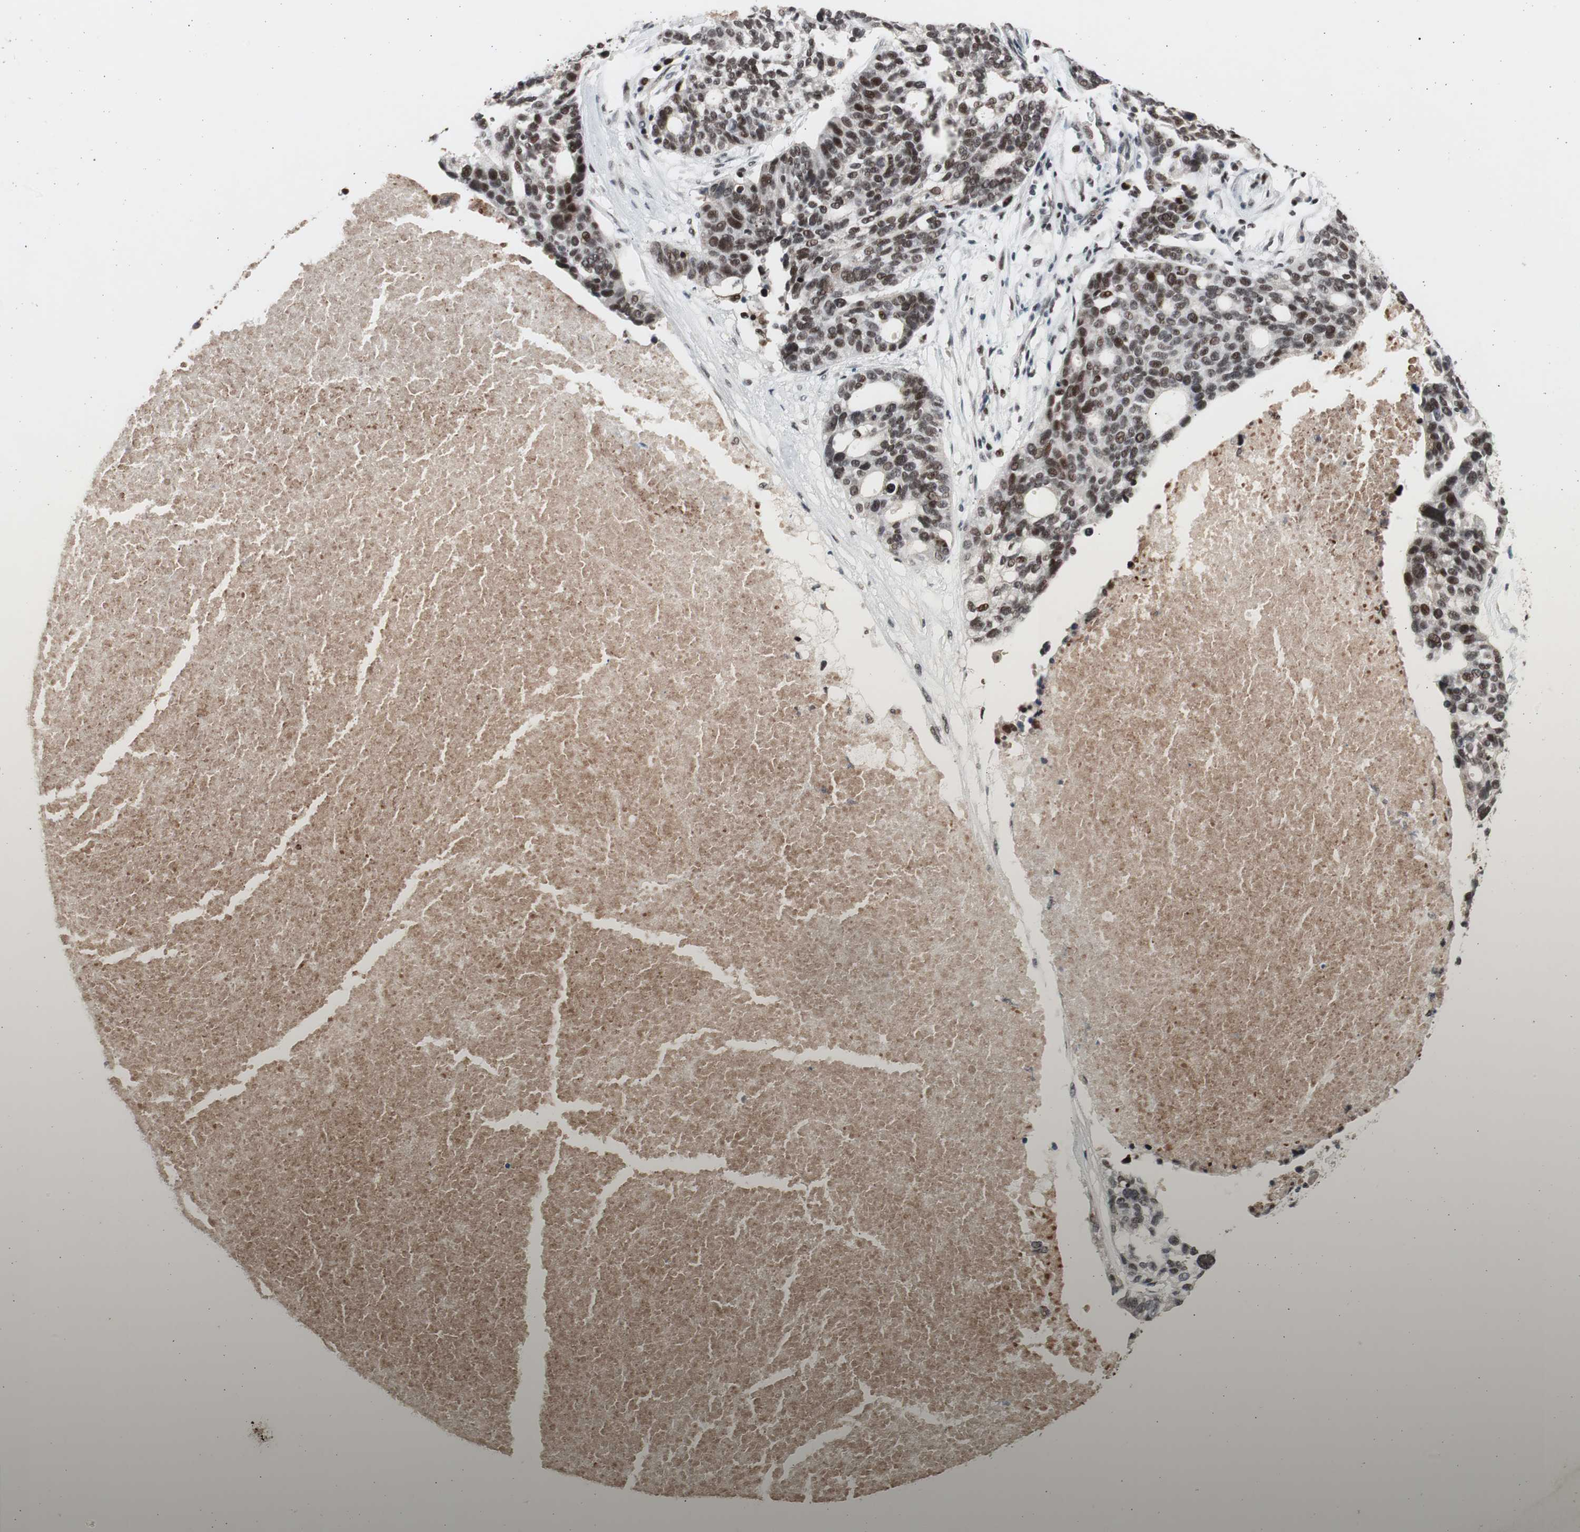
{"staining": {"intensity": "strong", "quantity": ">75%", "location": "nuclear"}, "tissue": "ovarian cancer", "cell_type": "Tumor cells", "image_type": "cancer", "snomed": [{"axis": "morphology", "description": "Cystadenocarcinoma, serous, NOS"}, {"axis": "topography", "description": "Ovary"}], "caption": "A photomicrograph of human ovarian cancer stained for a protein exhibits strong nuclear brown staining in tumor cells. Immunohistochemistry stains the protein of interest in brown and the nuclei are stained blue.", "gene": "RPA1", "patient": {"sex": "female", "age": 59}}